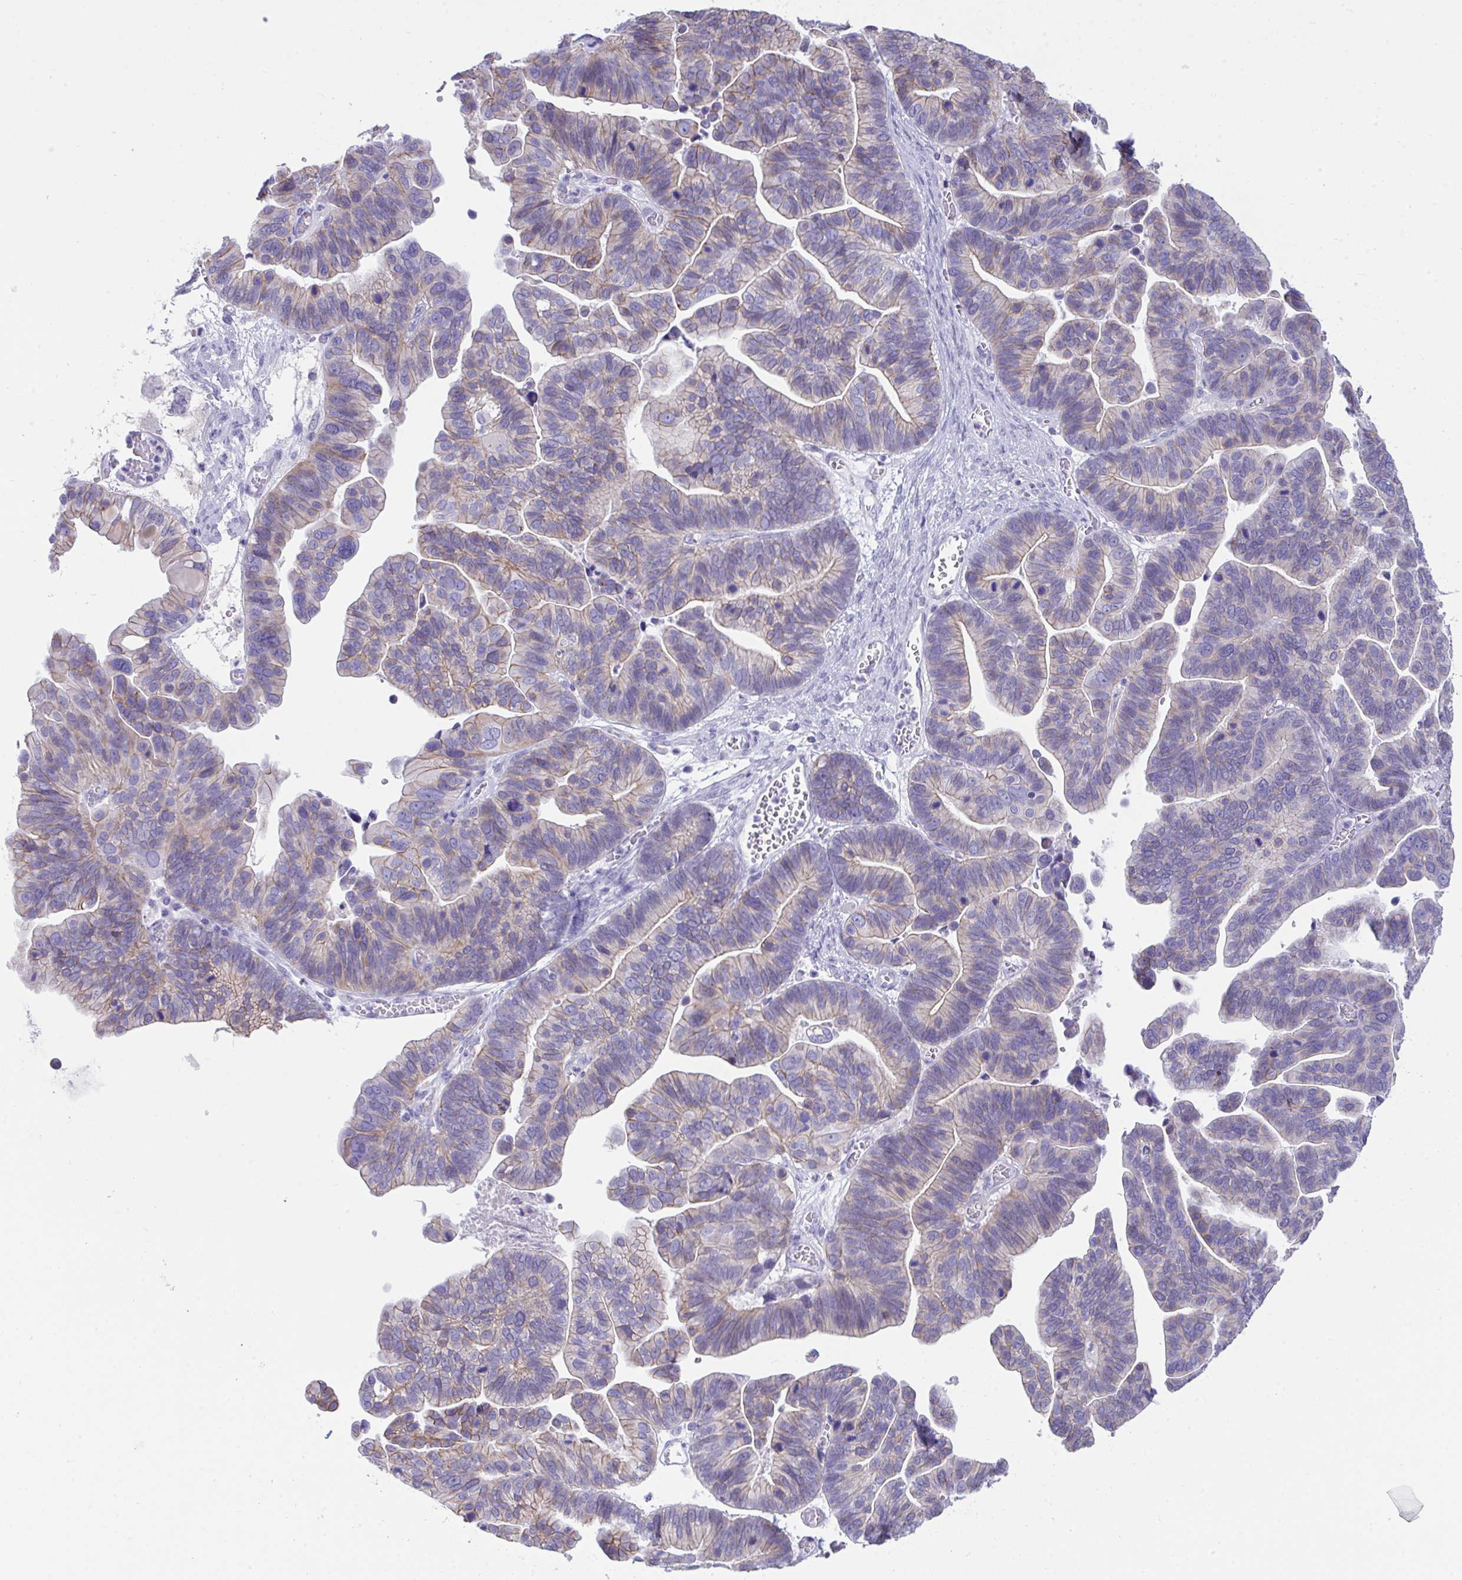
{"staining": {"intensity": "weak", "quantity": "25%-75%", "location": "cytoplasmic/membranous"}, "tissue": "ovarian cancer", "cell_type": "Tumor cells", "image_type": "cancer", "snomed": [{"axis": "morphology", "description": "Cystadenocarcinoma, serous, NOS"}, {"axis": "topography", "description": "Ovary"}], "caption": "Ovarian cancer stained with a protein marker exhibits weak staining in tumor cells.", "gene": "GLB1L2", "patient": {"sex": "female", "age": 56}}